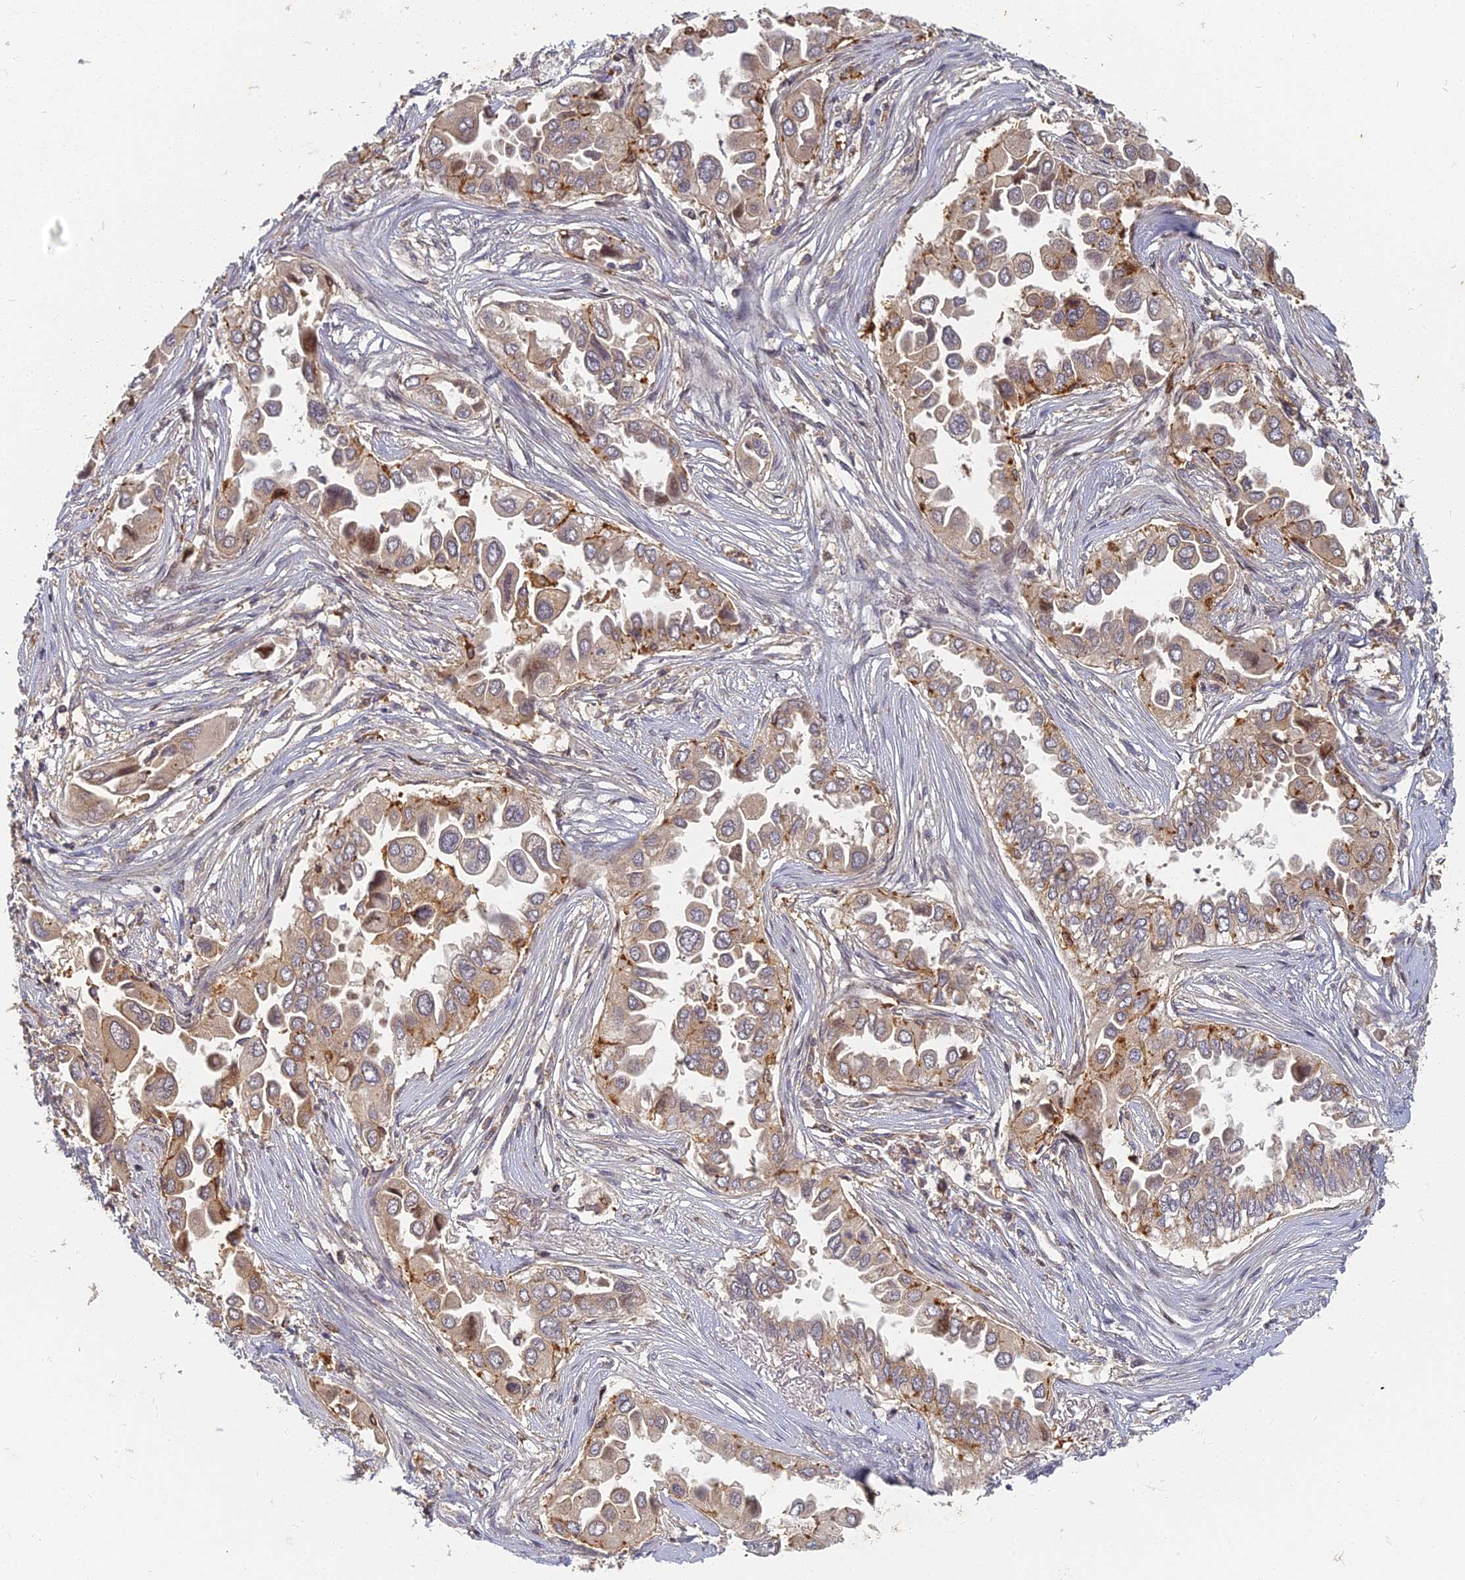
{"staining": {"intensity": "strong", "quantity": "<25%", "location": "cytoplasmic/membranous"}, "tissue": "lung cancer", "cell_type": "Tumor cells", "image_type": "cancer", "snomed": [{"axis": "morphology", "description": "Adenocarcinoma, NOS"}, {"axis": "topography", "description": "Lung"}], "caption": "IHC (DAB) staining of human lung cancer demonstrates strong cytoplasmic/membranous protein expression in about <25% of tumor cells. Using DAB (brown) and hematoxylin (blue) stains, captured at high magnification using brightfield microscopy.", "gene": "INO80D", "patient": {"sex": "female", "age": 76}}